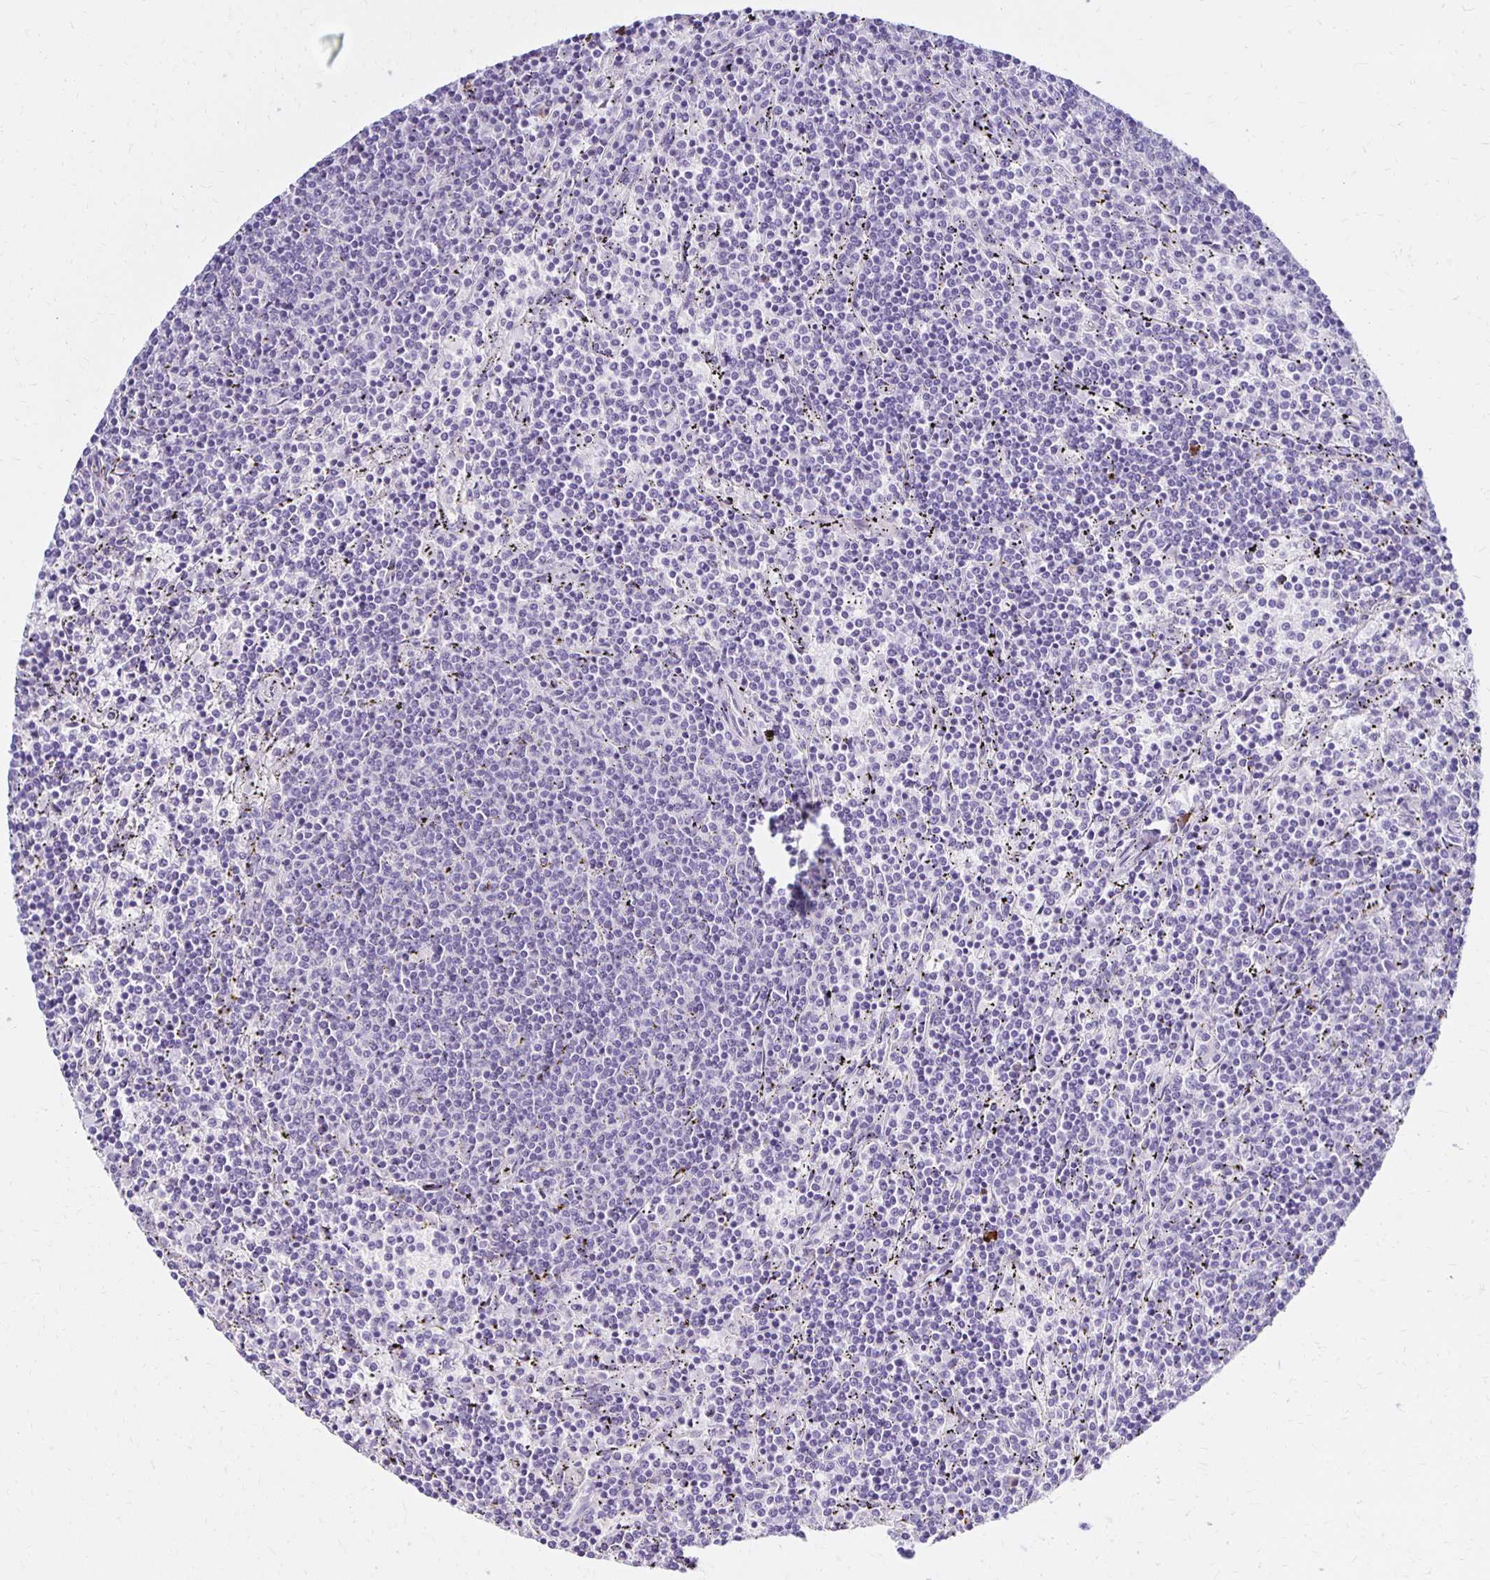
{"staining": {"intensity": "negative", "quantity": "none", "location": "none"}, "tissue": "lymphoma", "cell_type": "Tumor cells", "image_type": "cancer", "snomed": [{"axis": "morphology", "description": "Malignant lymphoma, non-Hodgkin's type, Low grade"}, {"axis": "topography", "description": "Spleen"}], "caption": "There is no significant staining in tumor cells of malignant lymphoma, non-Hodgkin's type (low-grade). (Stains: DAB immunohistochemistry (IHC) with hematoxylin counter stain, Microscopy: brightfield microscopy at high magnification).", "gene": "FNTB", "patient": {"sex": "female", "age": 50}}